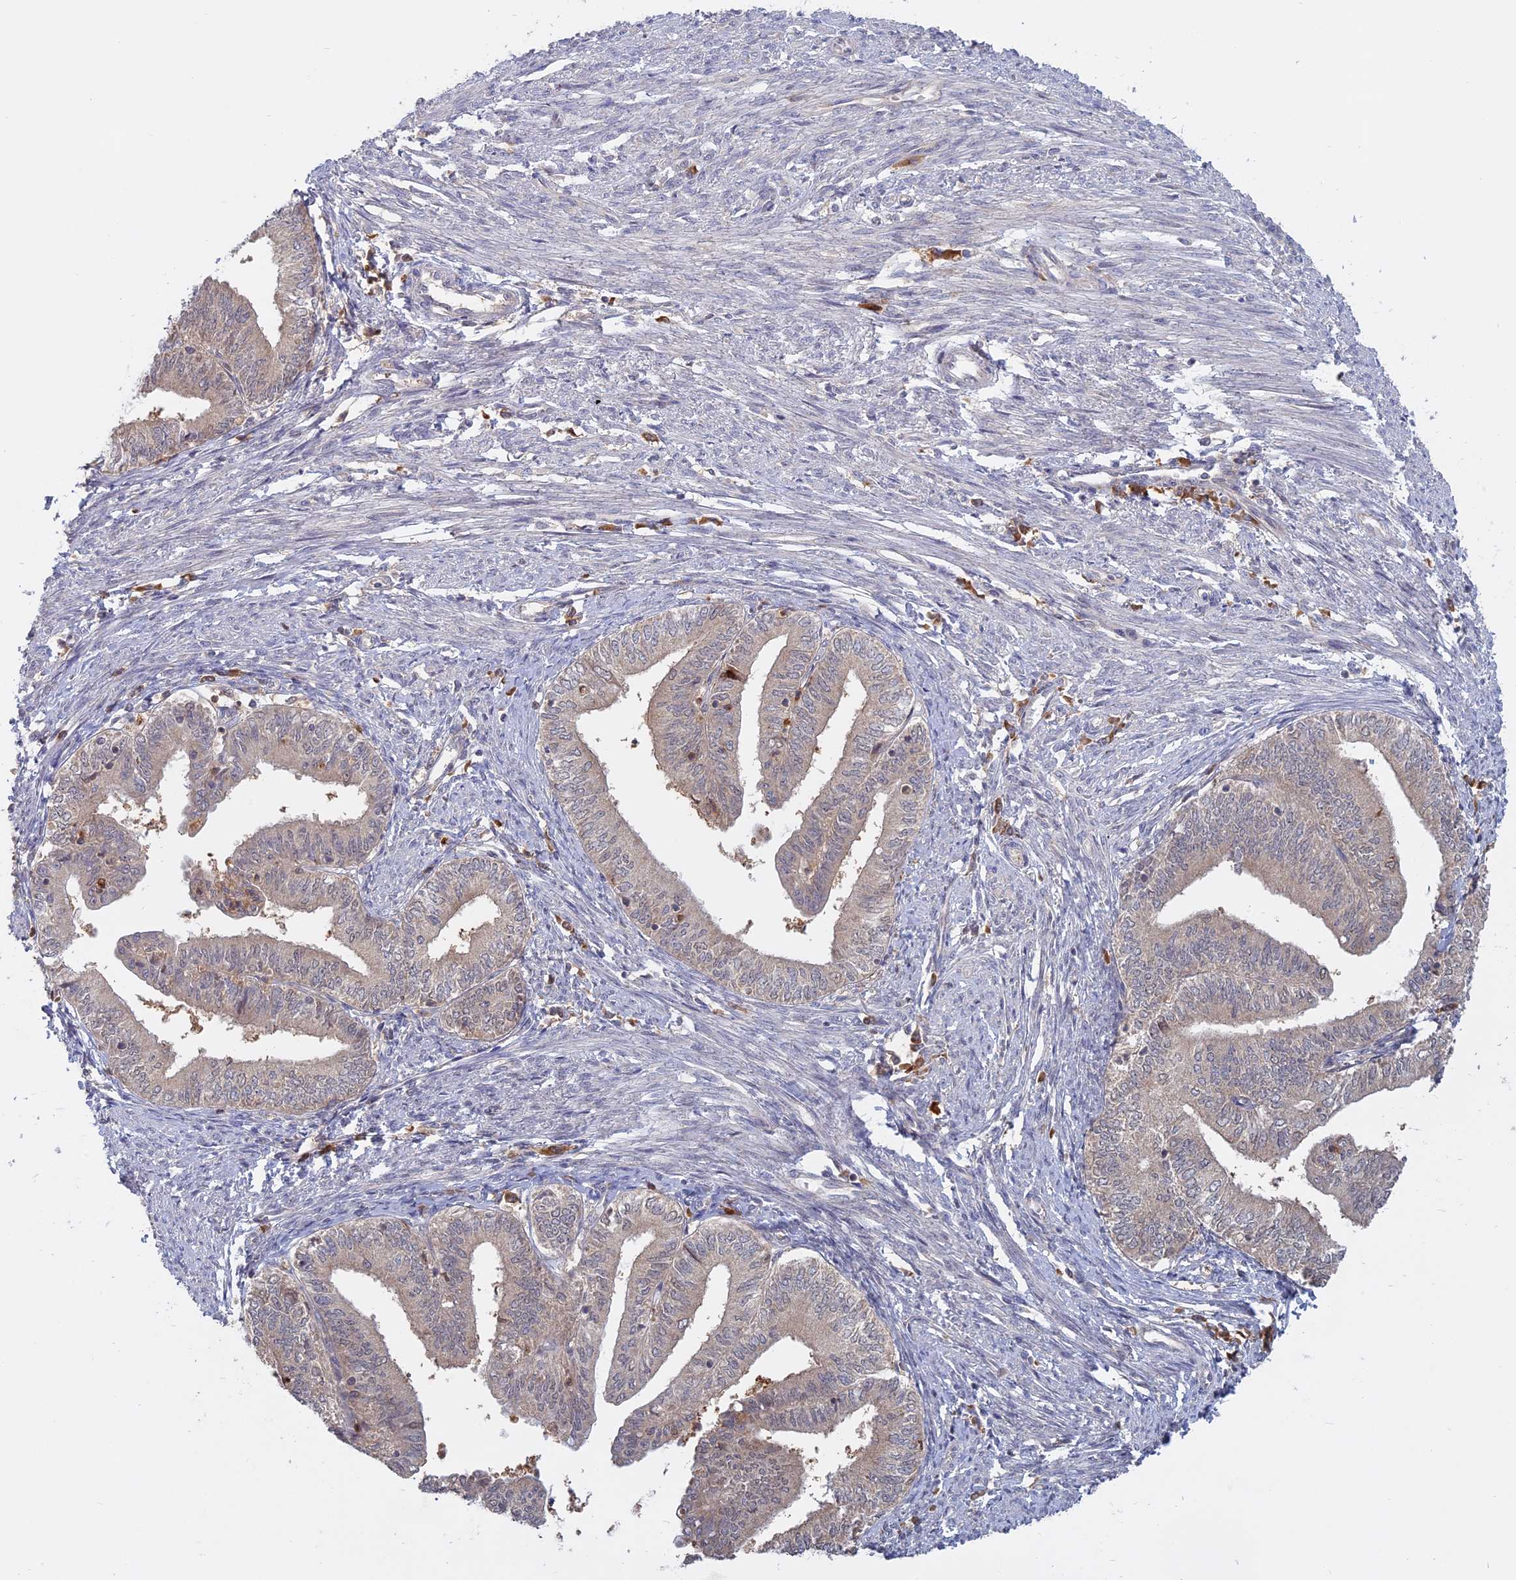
{"staining": {"intensity": "negative", "quantity": "none", "location": "none"}, "tissue": "endometrial cancer", "cell_type": "Tumor cells", "image_type": "cancer", "snomed": [{"axis": "morphology", "description": "Adenocarcinoma, NOS"}, {"axis": "topography", "description": "Endometrium"}], "caption": "Adenocarcinoma (endometrial) was stained to show a protein in brown. There is no significant staining in tumor cells. Nuclei are stained in blue.", "gene": "TMEM208", "patient": {"sex": "female", "age": 66}}